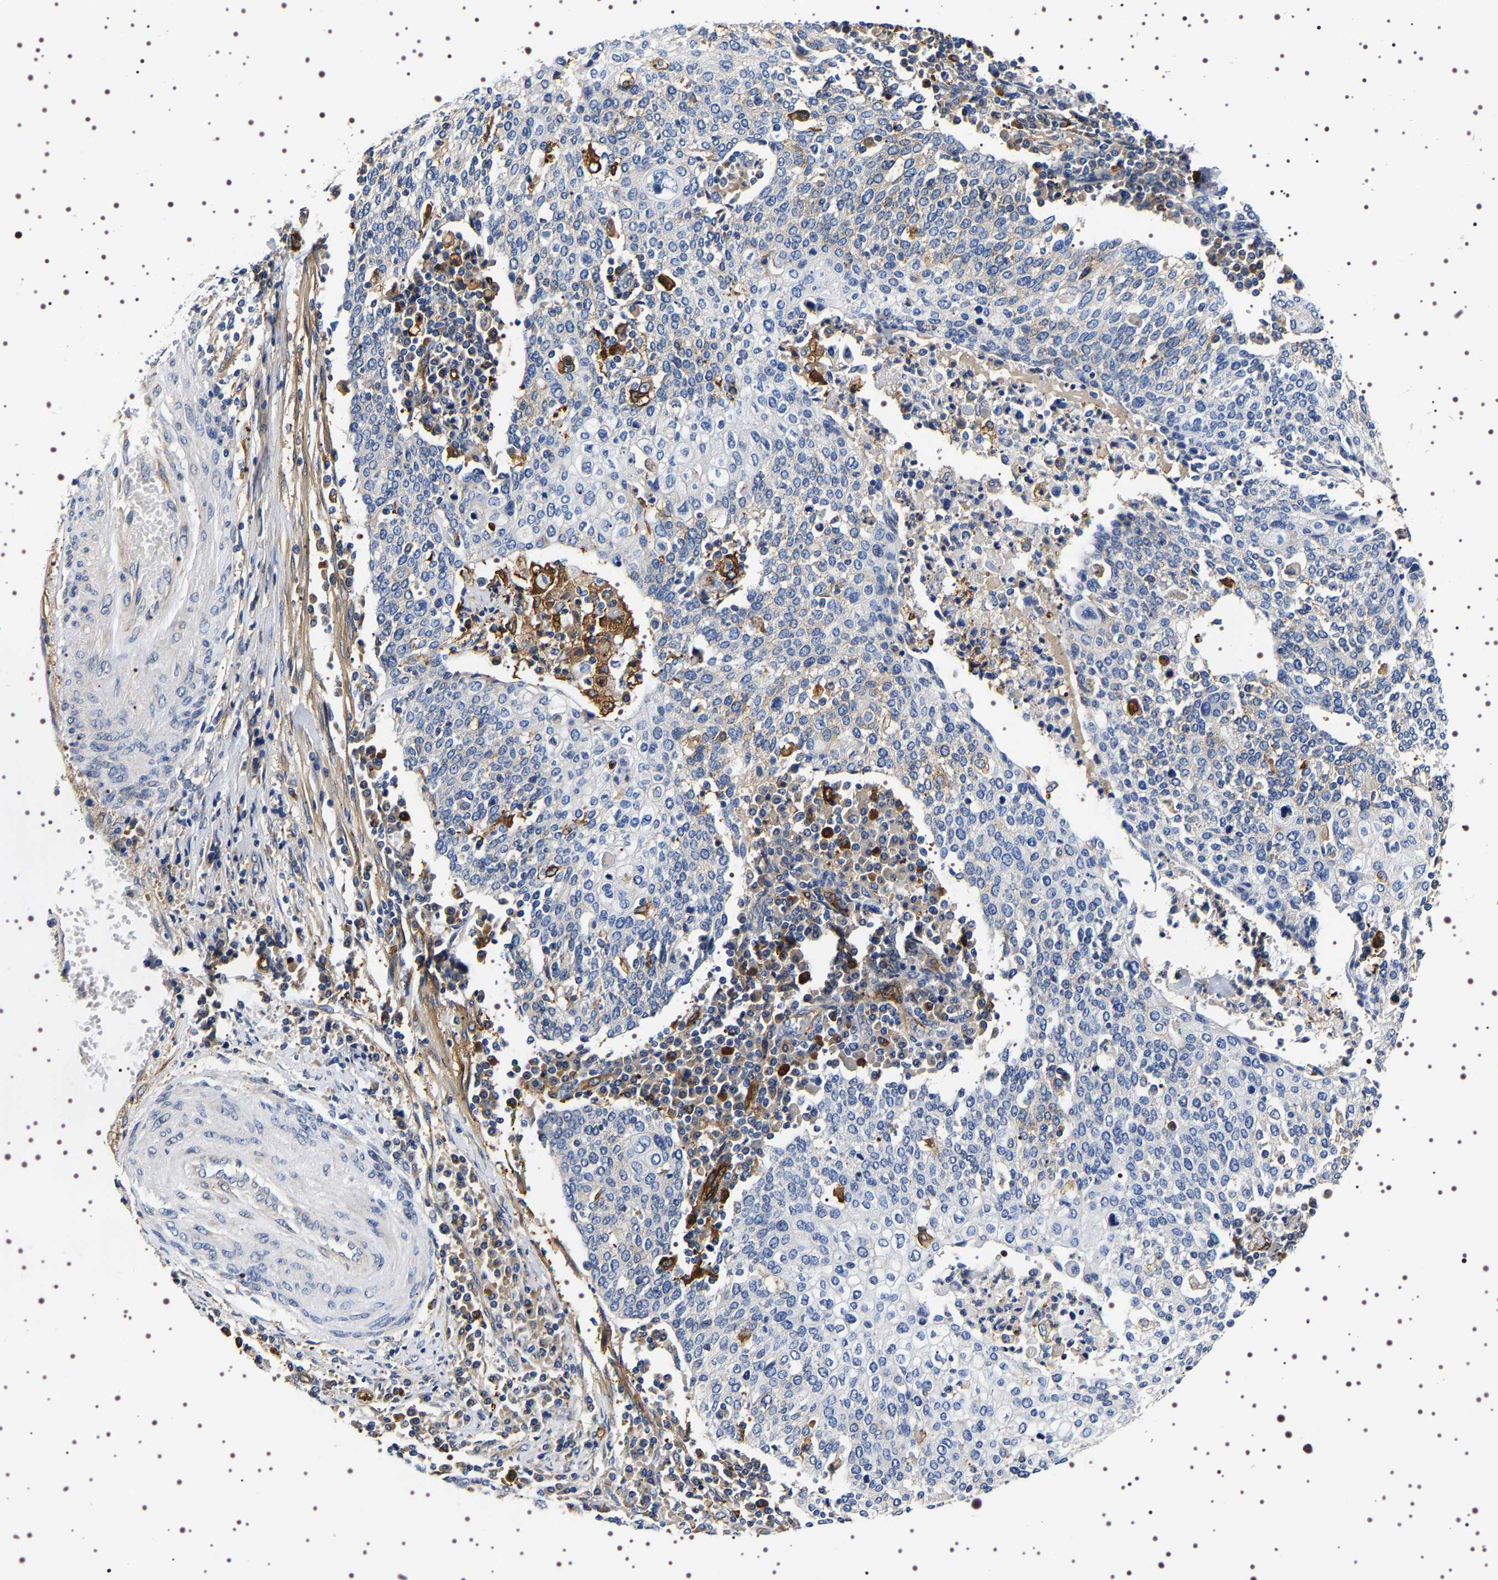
{"staining": {"intensity": "negative", "quantity": "none", "location": "none"}, "tissue": "cervical cancer", "cell_type": "Tumor cells", "image_type": "cancer", "snomed": [{"axis": "morphology", "description": "Squamous cell carcinoma, NOS"}, {"axis": "topography", "description": "Cervix"}], "caption": "Cervical cancer (squamous cell carcinoma) stained for a protein using immunohistochemistry (IHC) displays no expression tumor cells.", "gene": "ALPL", "patient": {"sex": "female", "age": 40}}